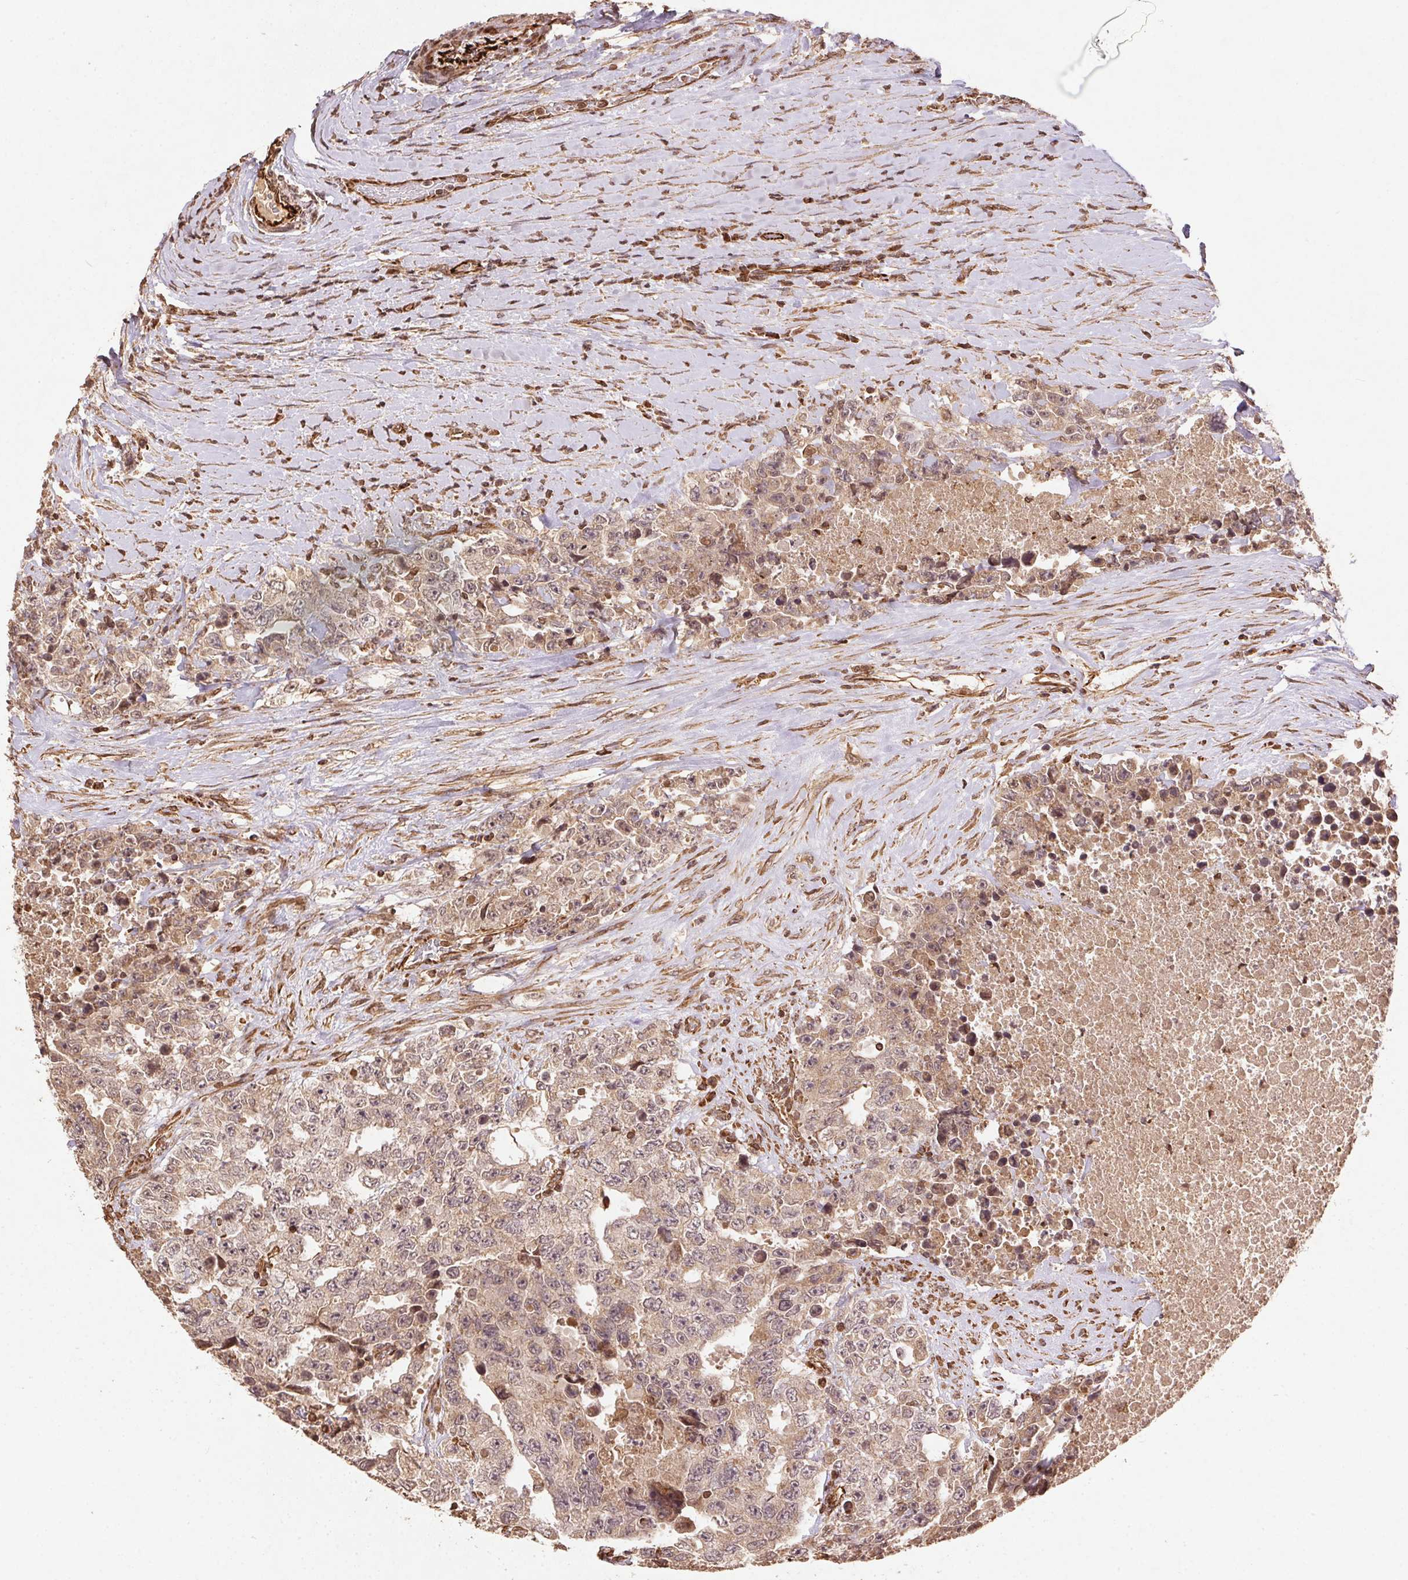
{"staining": {"intensity": "weak", "quantity": ">75%", "location": "cytoplasmic/membranous"}, "tissue": "testis cancer", "cell_type": "Tumor cells", "image_type": "cancer", "snomed": [{"axis": "morphology", "description": "Carcinoma, Embryonal, NOS"}, {"axis": "topography", "description": "Testis"}], "caption": "Weak cytoplasmic/membranous expression for a protein is present in approximately >75% of tumor cells of testis cancer using IHC.", "gene": "SPRED2", "patient": {"sex": "male", "age": 24}}